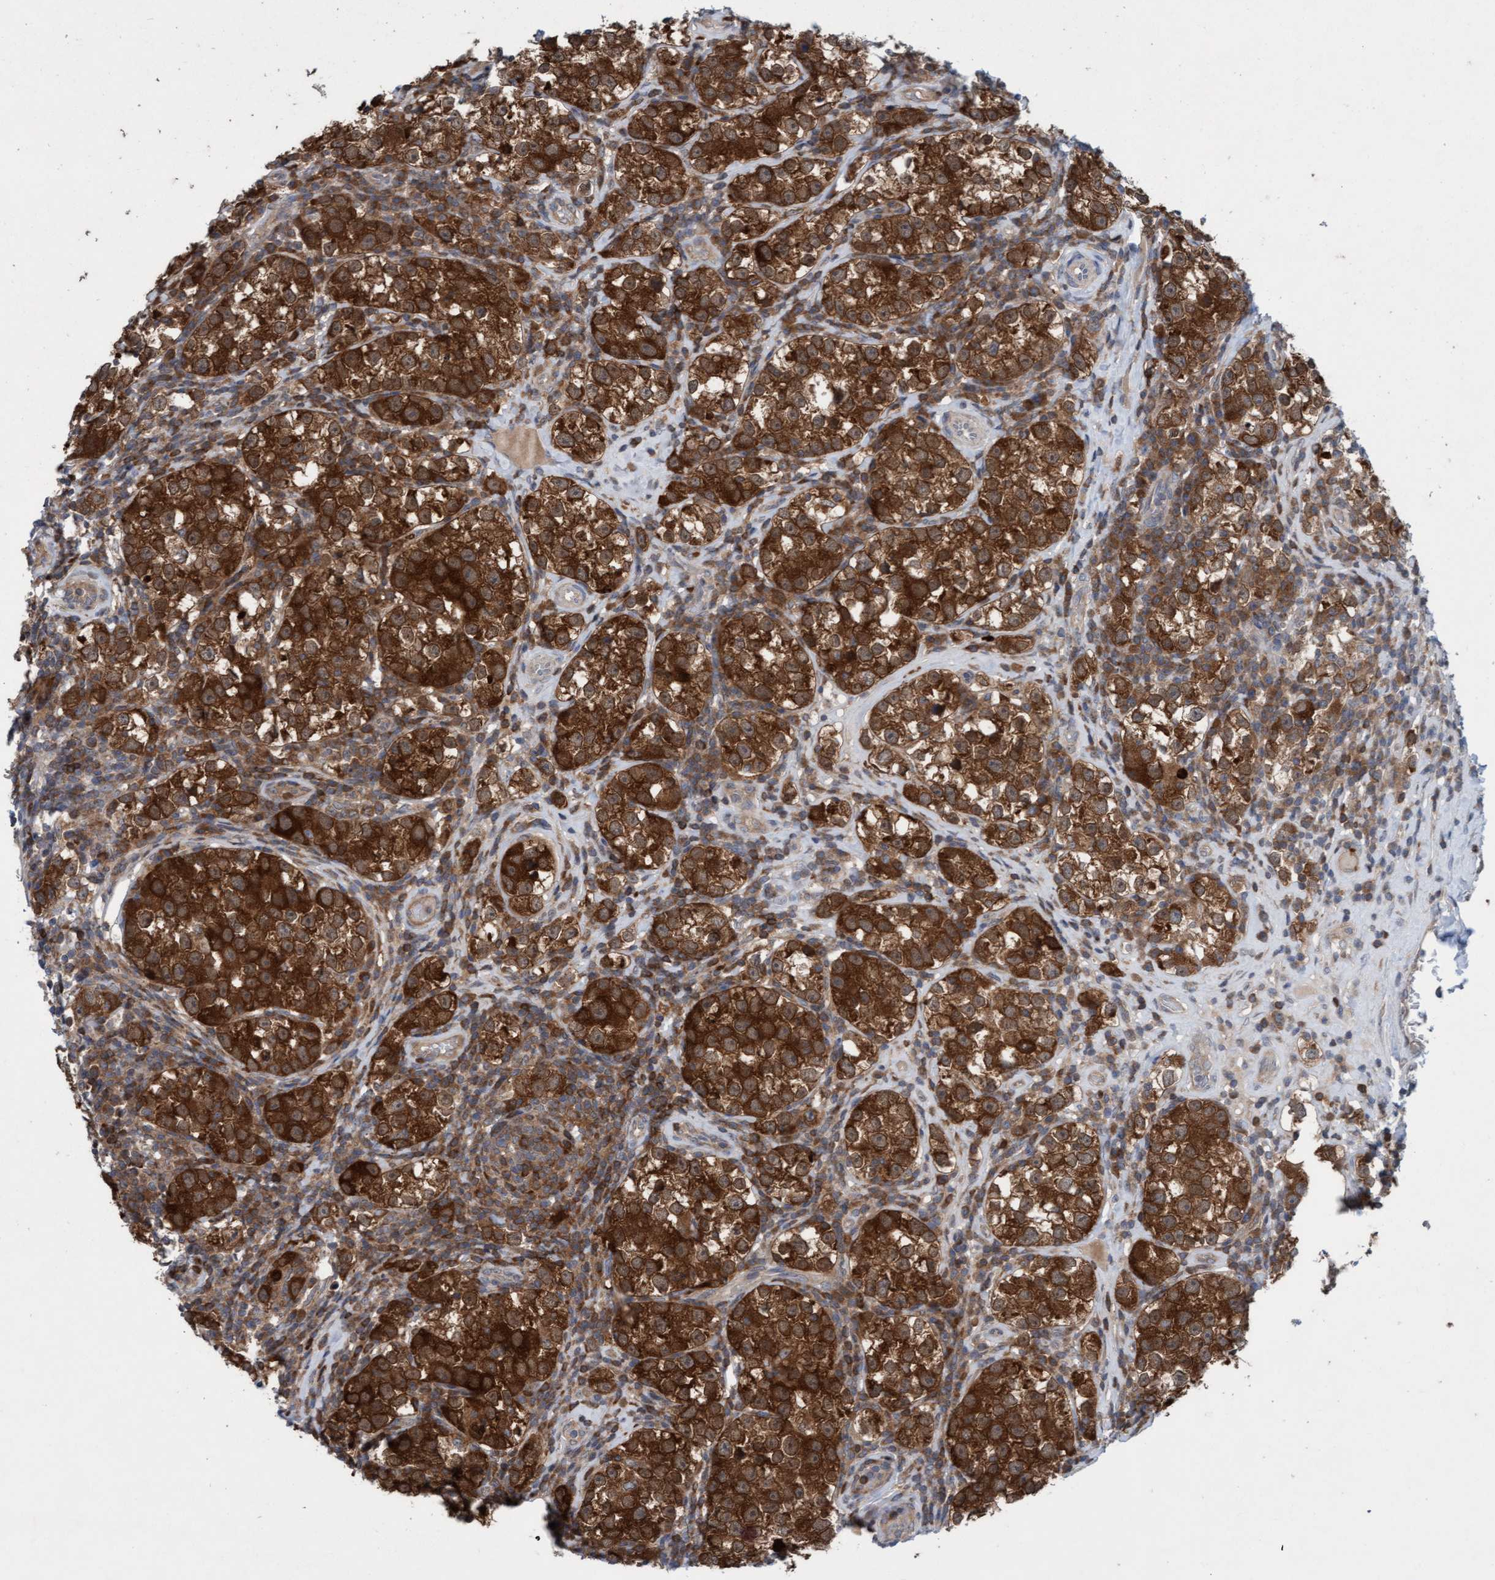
{"staining": {"intensity": "strong", "quantity": ">75%", "location": "cytoplasmic/membranous"}, "tissue": "testis cancer", "cell_type": "Tumor cells", "image_type": "cancer", "snomed": [{"axis": "morphology", "description": "Normal tissue, NOS"}, {"axis": "morphology", "description": "Seminoma, NOS"}, {"axis": "topography", "description": "Testis"}], "caption": "Protein expression analysis of testis cancer (seminoma) exhibits strong cytoplasmic/membranous staining in about >75% of tumor cells.", "gene": "KLHL25", "patient": {"sex": "male", "age": 43}}